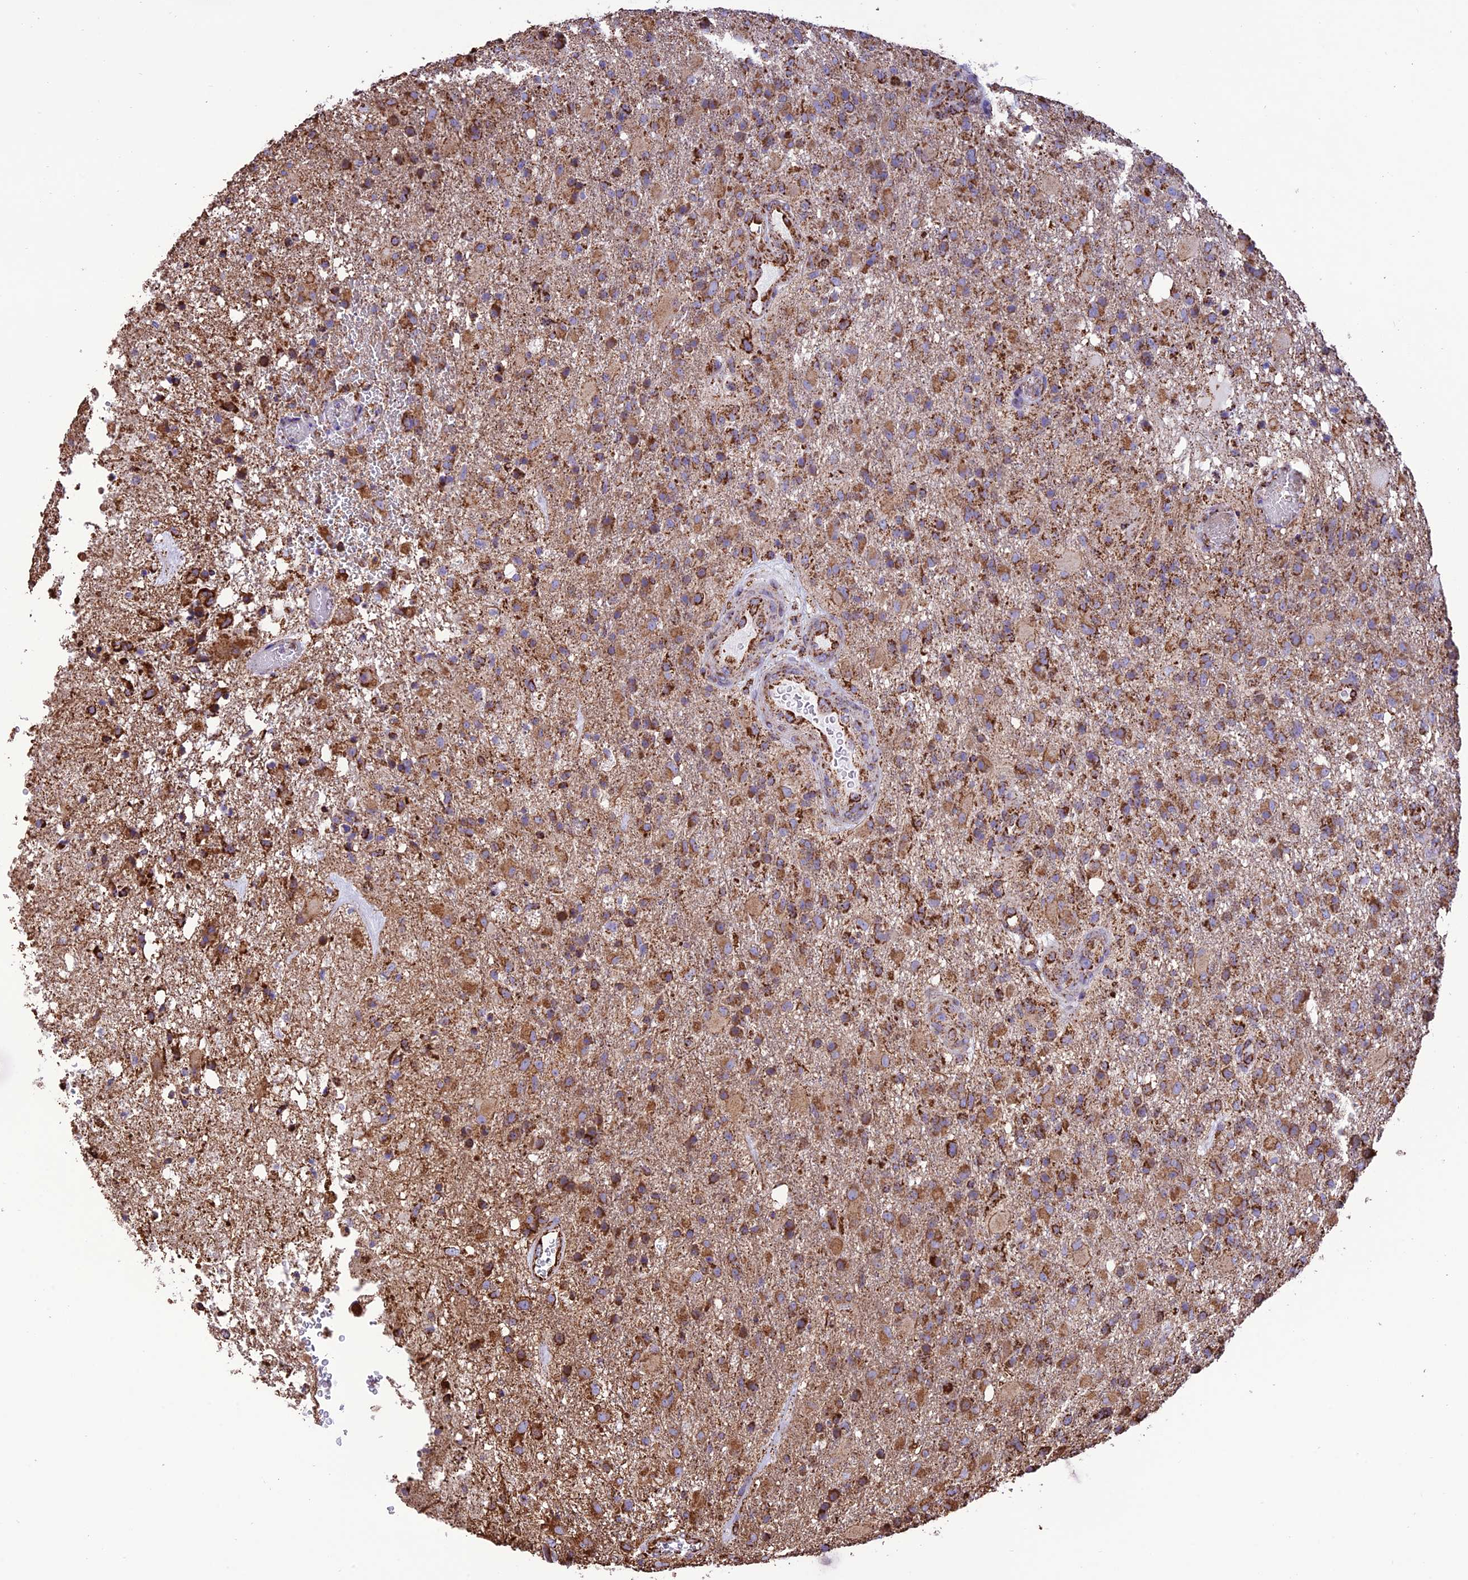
{"staining": {"intensity": "strong", "quantity": "25%-75%", "location": "cytoplasmic/membranous"}, "tissue": "glioma", "cell_type": "Tumor cells", "image_type": "cancer", "snomed": [{"axis": "morphology", "description": "Glioma, malignant, High grade"}, {"axis": "topography", "description": "Brain"}], "caption": "Protein analysis of glioma tissue exhibits strong cytoplasmic/membranous expression in approximately 25%-75% of tumor cells.", "gene": "NDUFAF1", "patient": {"sex": "female", "age": 74}}